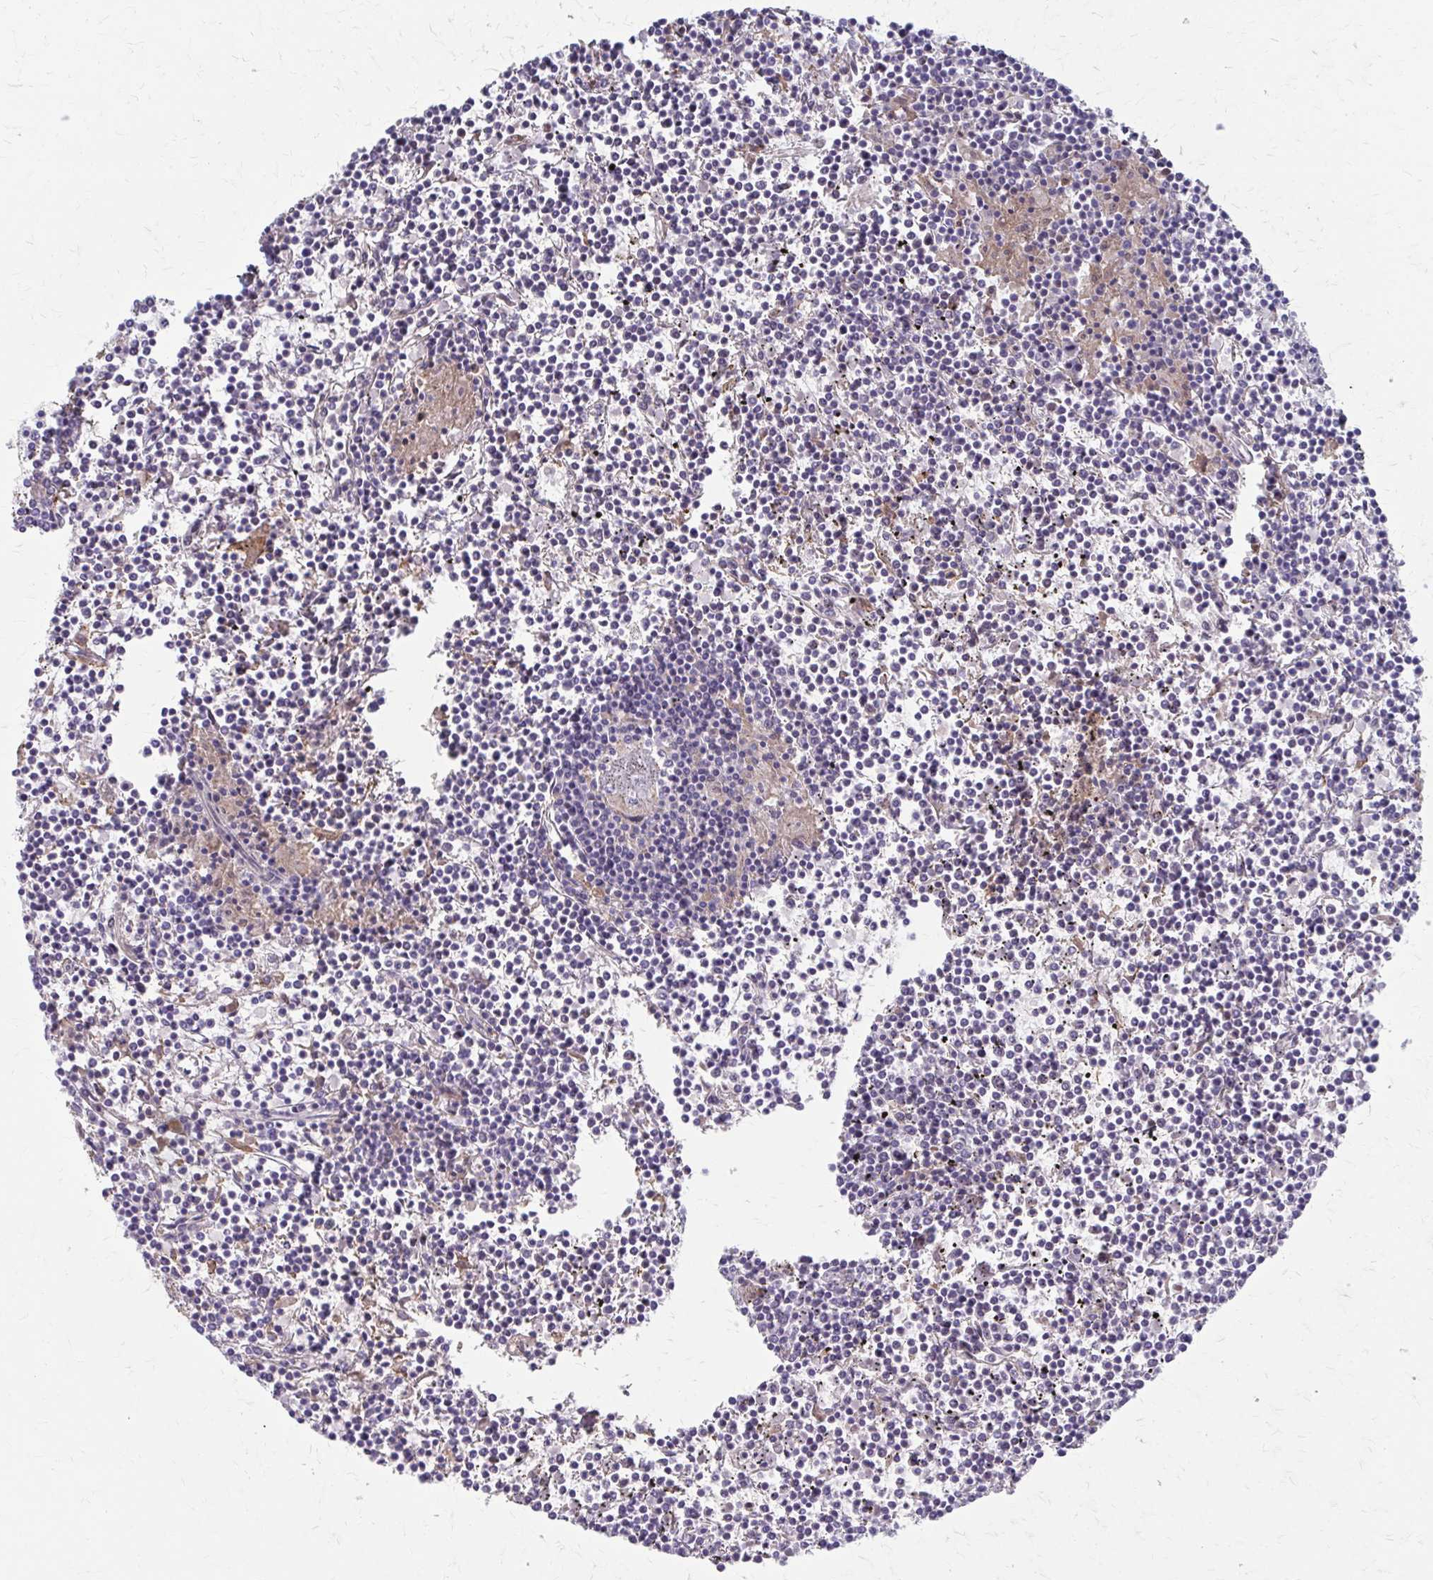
{"staining": {"intensity": "negative", "quantity": "none", "location": "none"}, "tissue": "lymphoma", "cell_type": "Tumor cells", "image_type": "cancer", "snomed": [{"axis": "morphology", "description": "Malignant lymphoma, non-Hodgkin's type, Low grade"}, {"axis": "topography", "description": "Spleen"}], "caption": "Tumor cells are negative for protein expression in human malignant lymphoma, non-Hodgkin's type (low-grade).", "gene": "MMP14", "patient": {"sex": "female", "age": 19}}